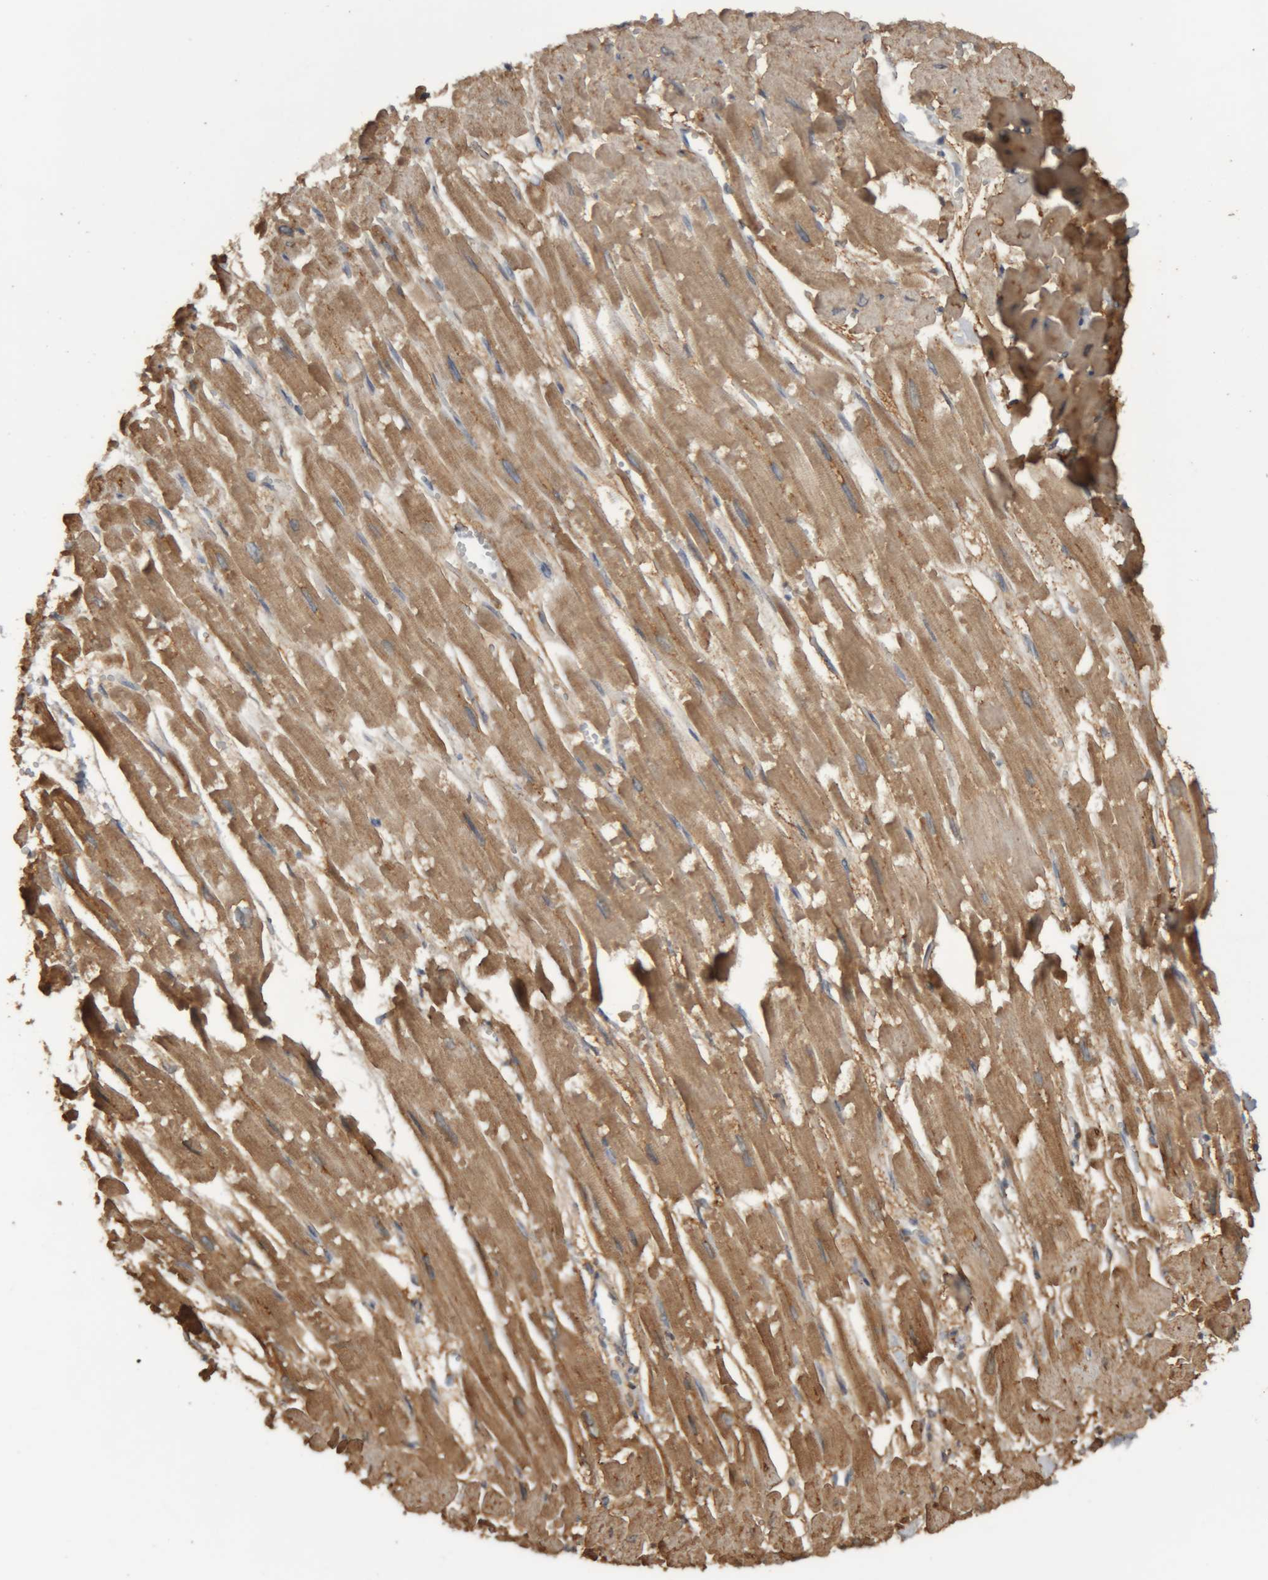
{"staining": {"intensity": "moderate", "quantity": "25%-75%", "location": "cytoplasmic/membranous"}, "tissue": "heart muscle", "cell_type": "Cardiomyocytes", "image_type": "normal", "snomed": [{"axis": "morphology", "description": "Normal tissue, NOS"}, {"axis": "topography", "description": "Heart"}], "caption": "DAB immunohistochemical staining of normal heart muscle exhibits moderate cytoplasmic/membranous protein expression in approximately 25%-75% of cardiomyocytes. (DAB IHC with brightfield microscopy, high magnification).", "gene": "TMED7", "patient": {"sex": "male", "age": 54}}